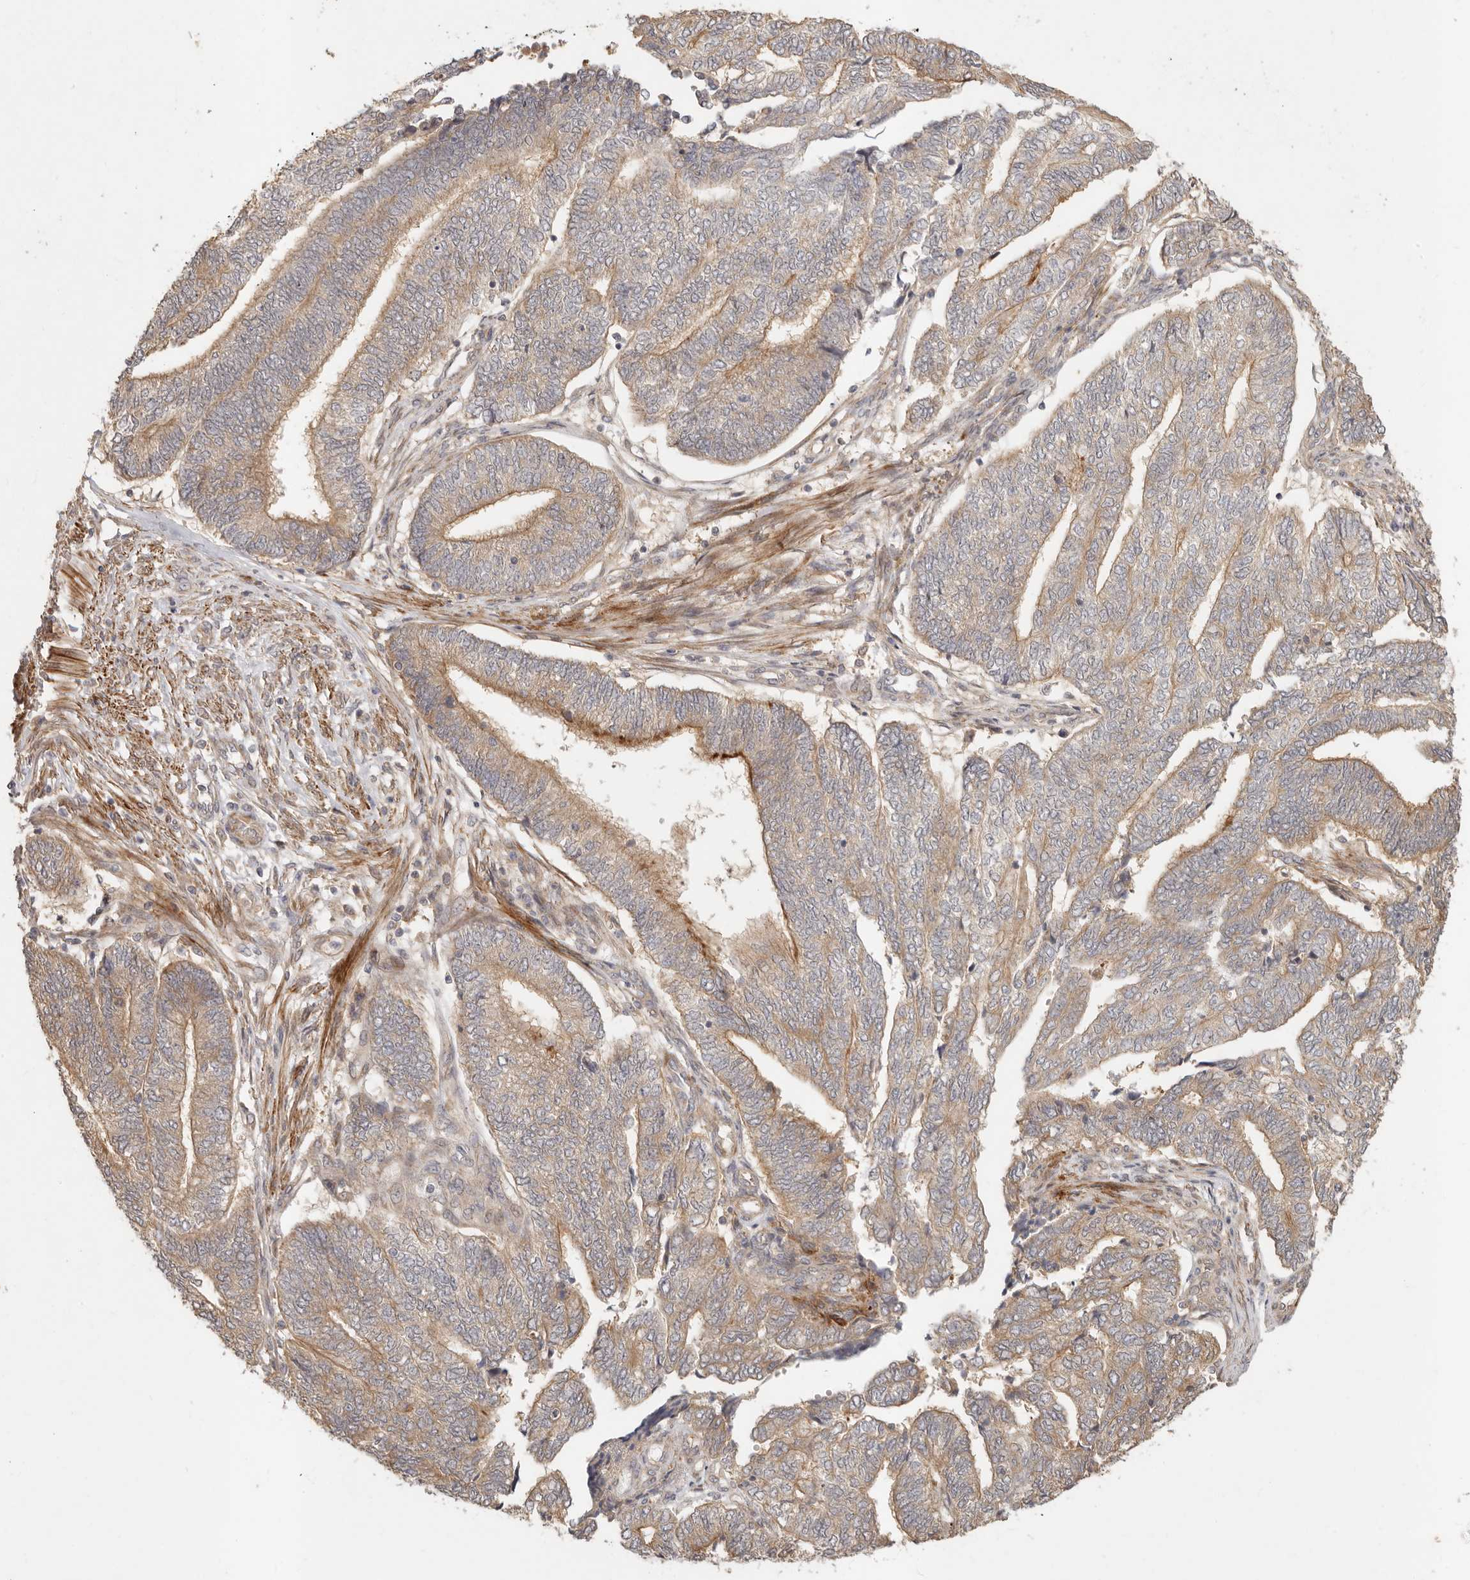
{"staining": {"intensity": "weak", "quantity": "25%-75%", "location": "cytoplasmic/membranous"}, "tissue": "endometrial cancer", "cell_type": "Tumor cells", "image_type": "cancer", "snomed": [{"axis": "morphology", "description": "Adenocarcinoma, NOS"}, {"axis": "topography", "description": "Uterus"}, {"axis": "topography", "description": "Endometrium"}], "caption": "This micrograph shows immunohistochemistry staining of endometrial cancer (adenocarcinoma), with low weak cytoplasmic/membranous staining in about 25%-75% of tumor cells.", "gene": "VIPR1", "patient": {"sex": "female", "age": 70}}